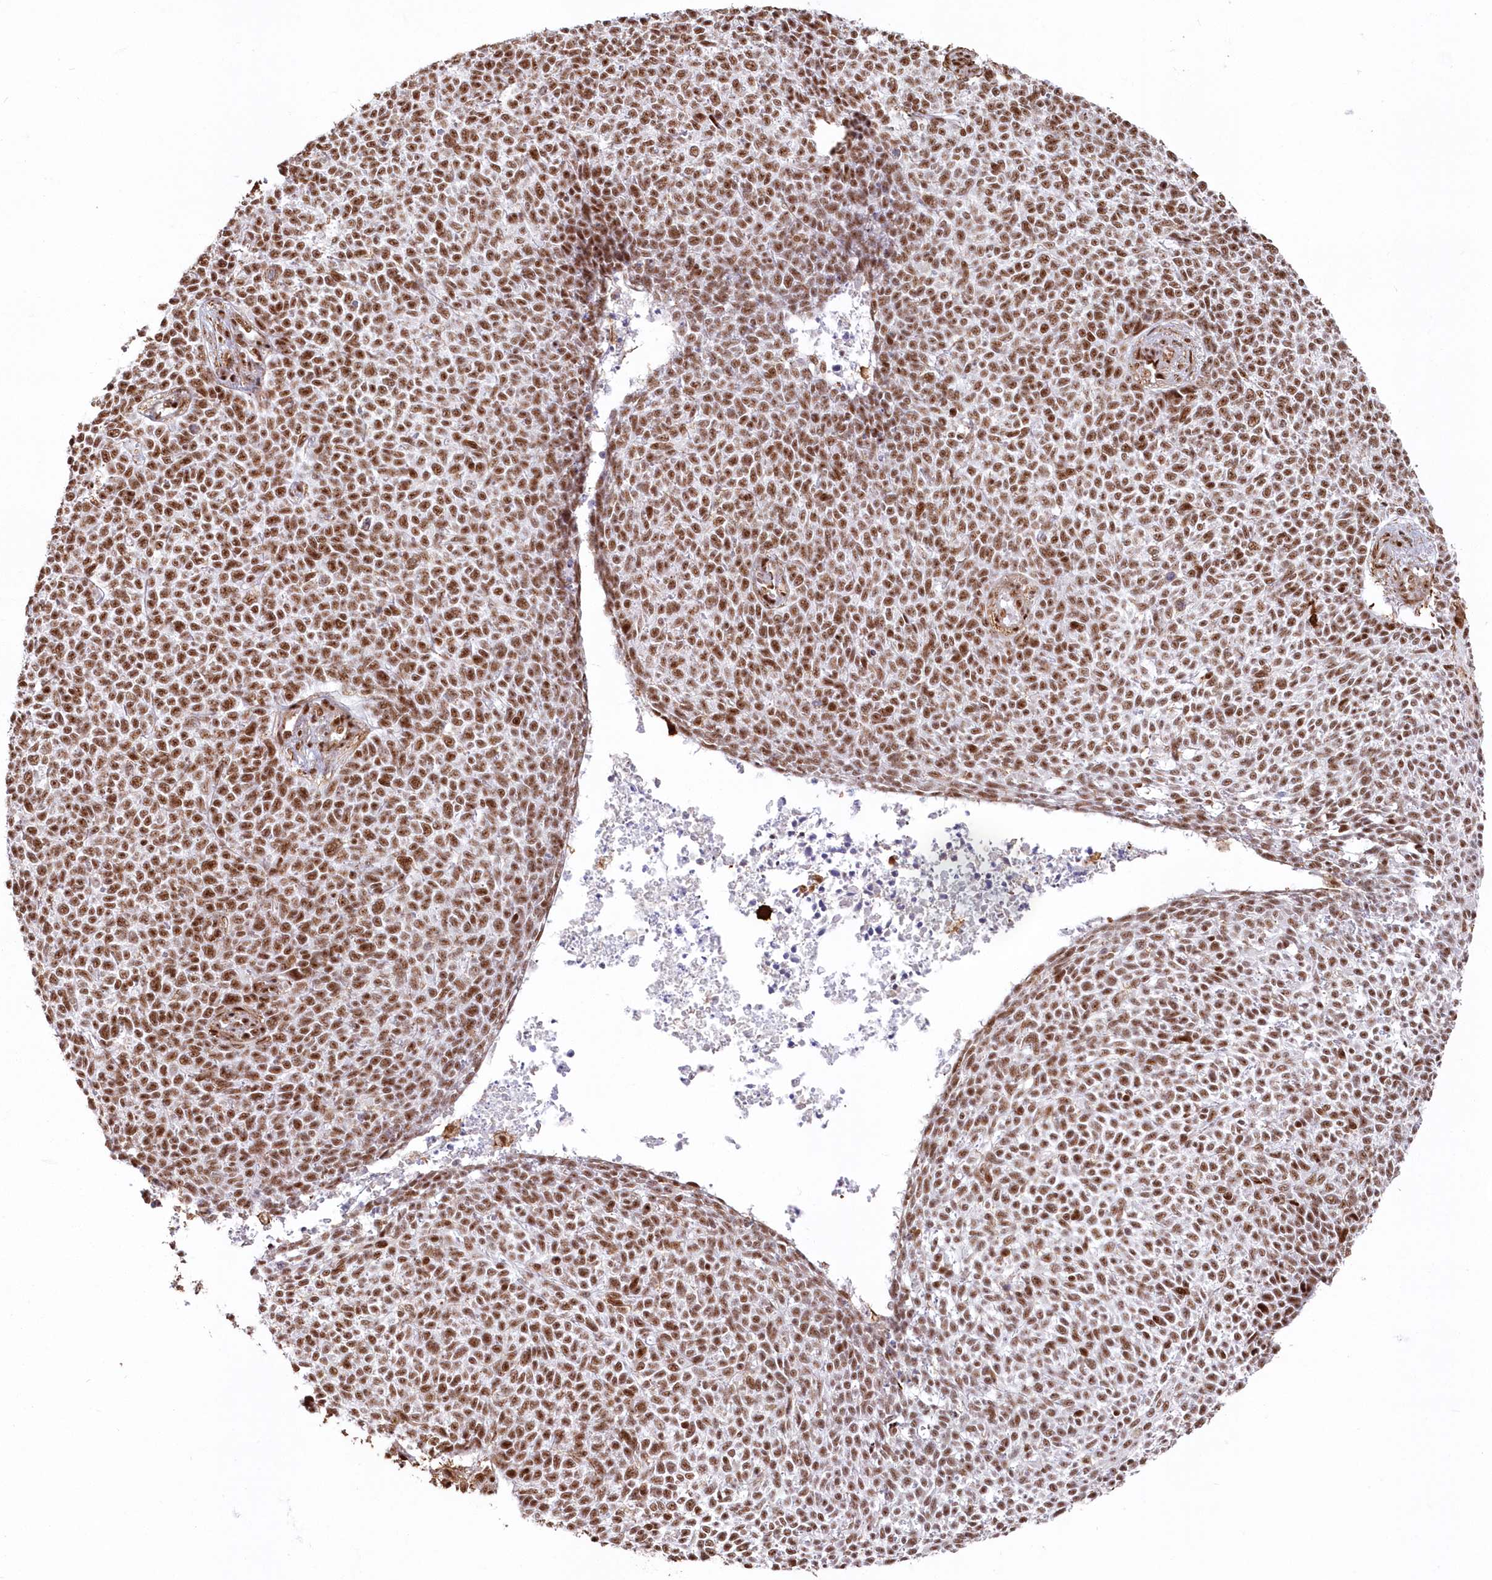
{"staining": {"intensity": "moderate", "quantity": ">75%", "location": "nuclear"}, "tissue": "skin cancer", "cell_type": "Tumor cells", "image_type": "cancer", "snomed": [{"axis": "morphology", "description": "Basal cell carcinoma"}, {"axis": "topography", "description": "Skin"}], "caption": "Skin cancer tissue exhibits moderate nuclear expression in about >75% of tumor cells The protein is shown in brown color, while the nuclei are stained blue.", "gene": "DDX46", "patient": {"sex": "female", "age": 84}}